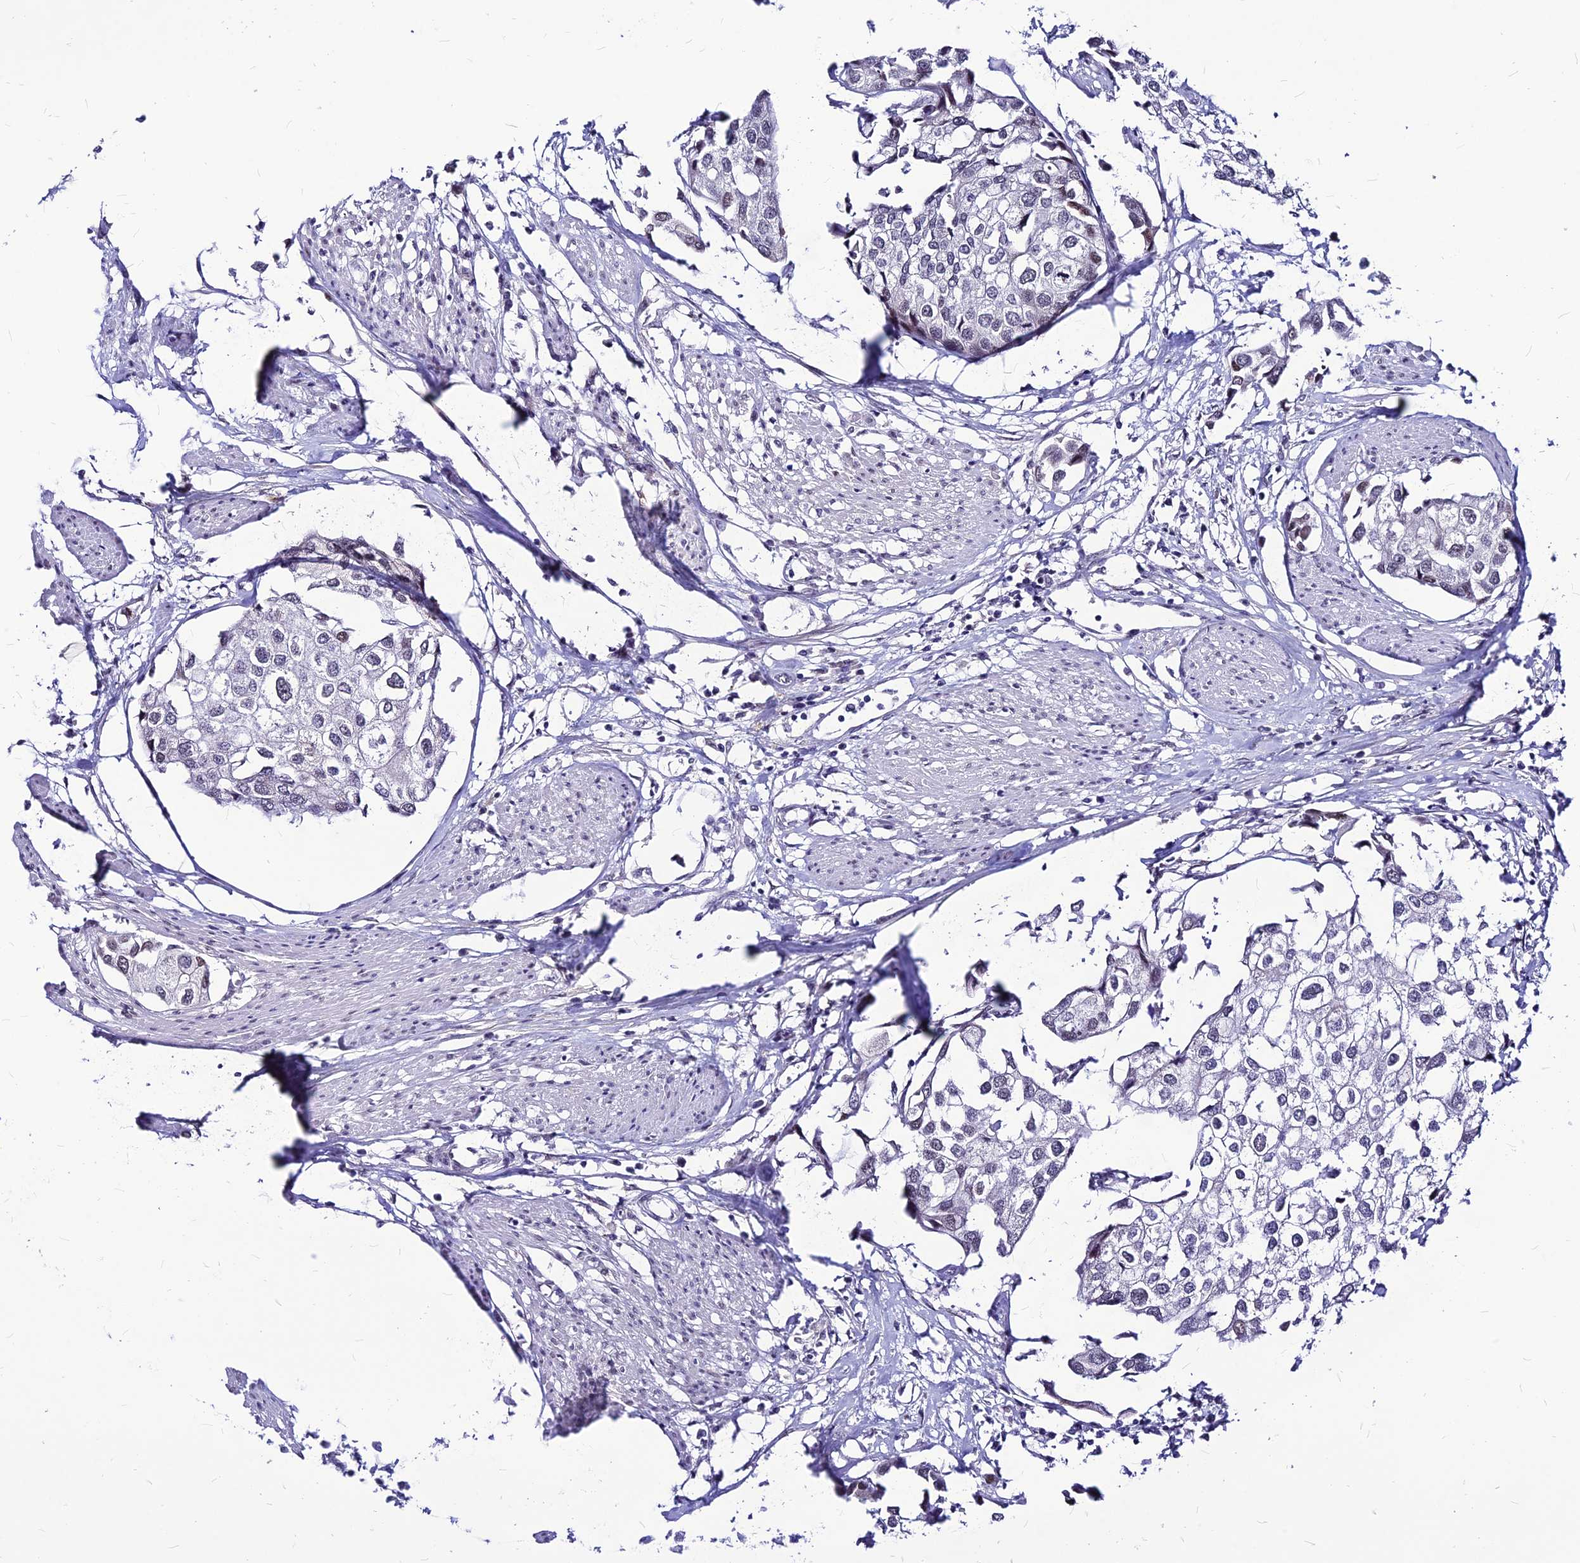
{"staining": {"intensity": "weak", "quantity": "<25%", "location": "nuclear"}, "tissue": "urothelial cancer", "cell_type": "Tumor cells", "image_type": "cancer", "snomed": [{"axis": "morphology", "description": "Urothelial carcinoma, High grade"}, {"axis": "topography", "description": "Urinary bladder"}], "caption": "This micrograph is of urothelial carcinoma (high-grade) stained with immunohistochemistry (IHC) to label a protein in brown with the nuclei are counter-stained blue. There is no expression in tumor cells.", "gene": "KCTD13", "patient": {"sex": "male", "age": 64}}